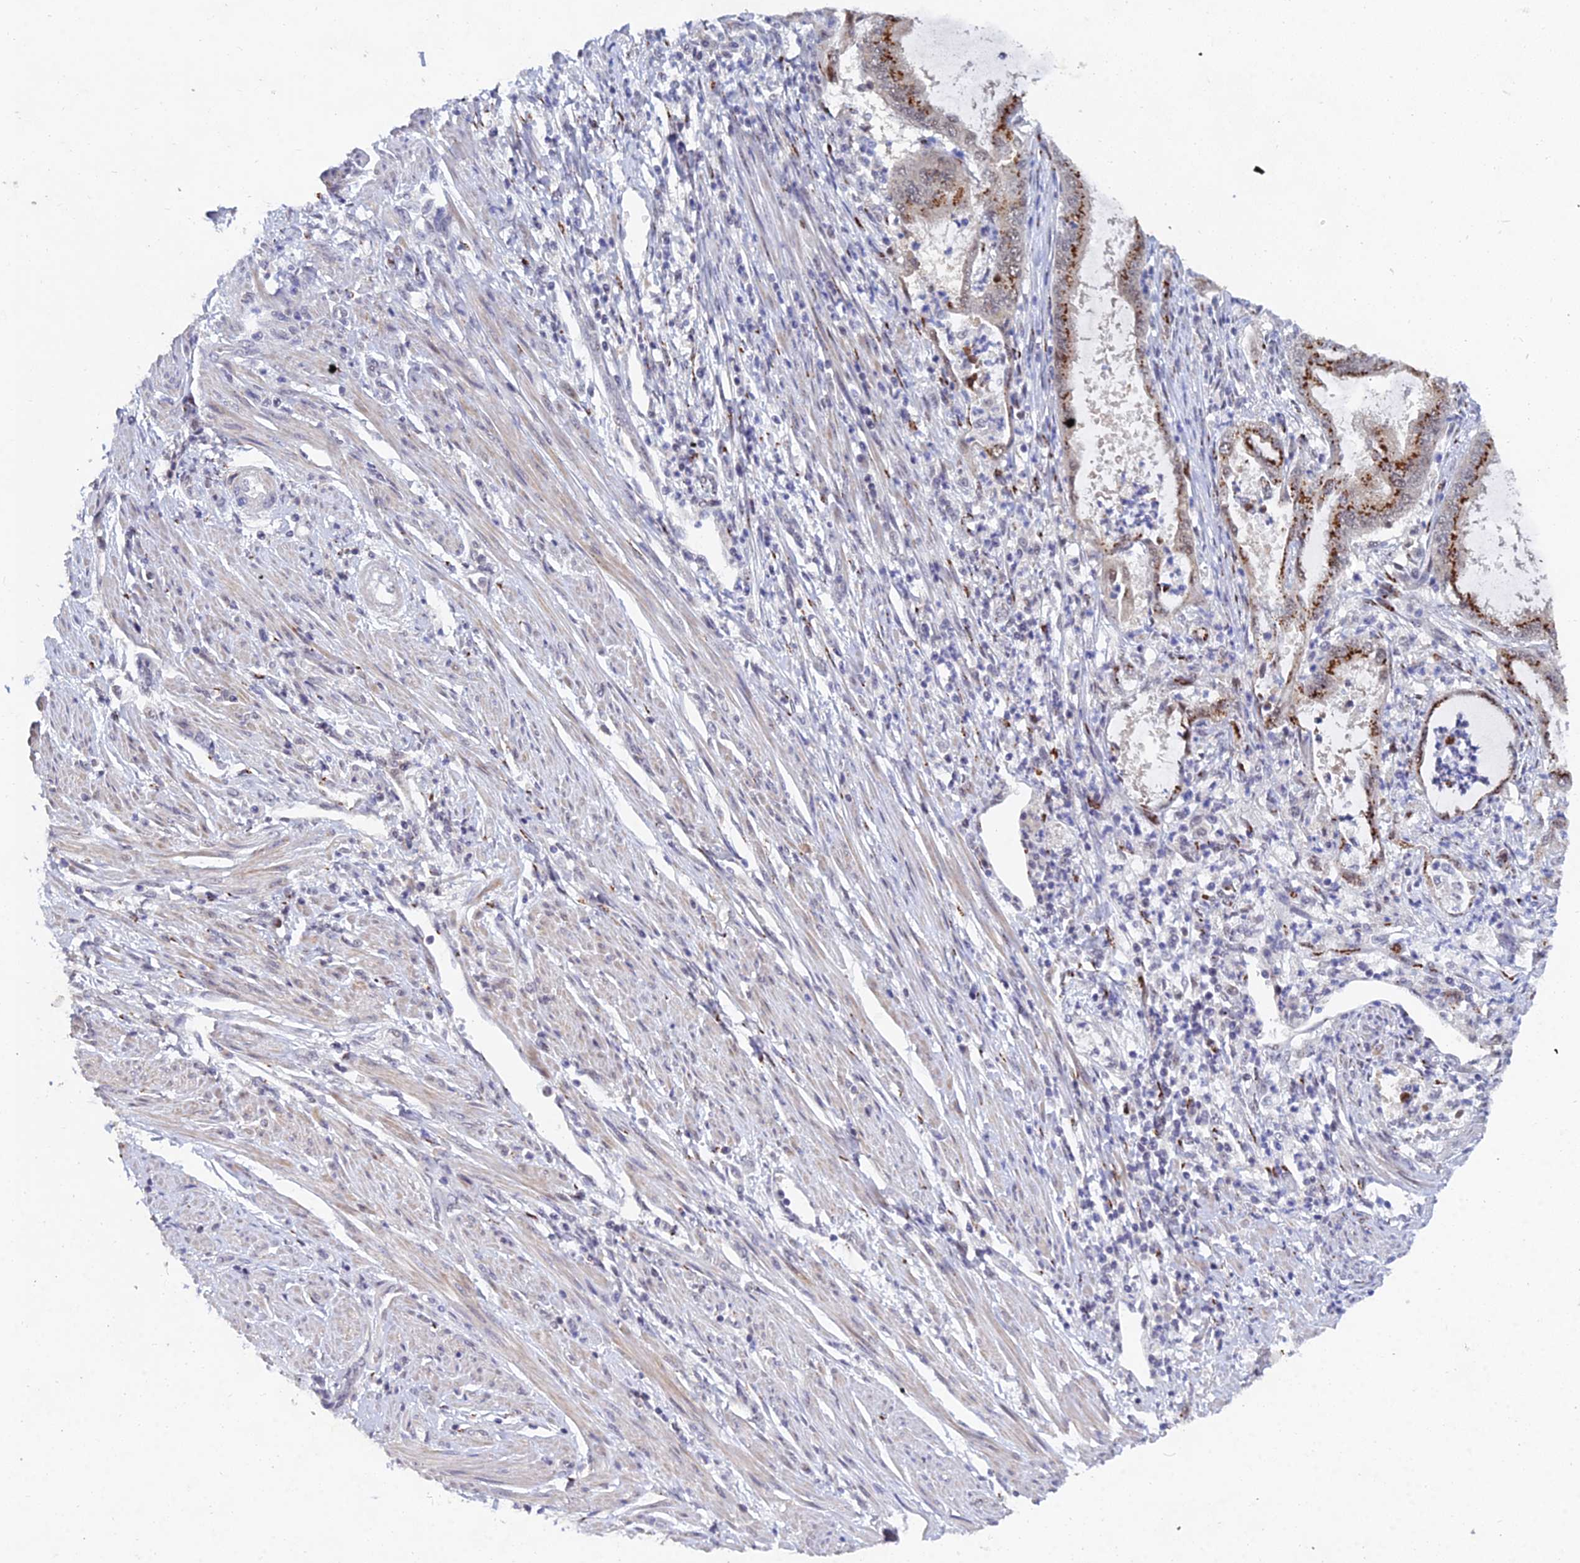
{"staining": {"intensity": "strong", "quantity": ">75%", "location": "cytoplasmic/membranous,nuclear"}, "tissue": "endometrial cancer", "cell_type": "Tumor cells", "image_type": "cancer", "snomed": [{"axis": "morphology", "description": "Adenocarcinoma, NOS"}, {"axis": "topography", "description": "Endometrium"}], "caption": "Approximately >75% of tumor cells in human endometrial cancer (adenocarcinoma) show strong cytoplasmic/membranous and nuclear protein staining as visualized by brown immunohistochemical staining.", "gene": "THOC3", "patient": {"sex": "female", "age": 51}}